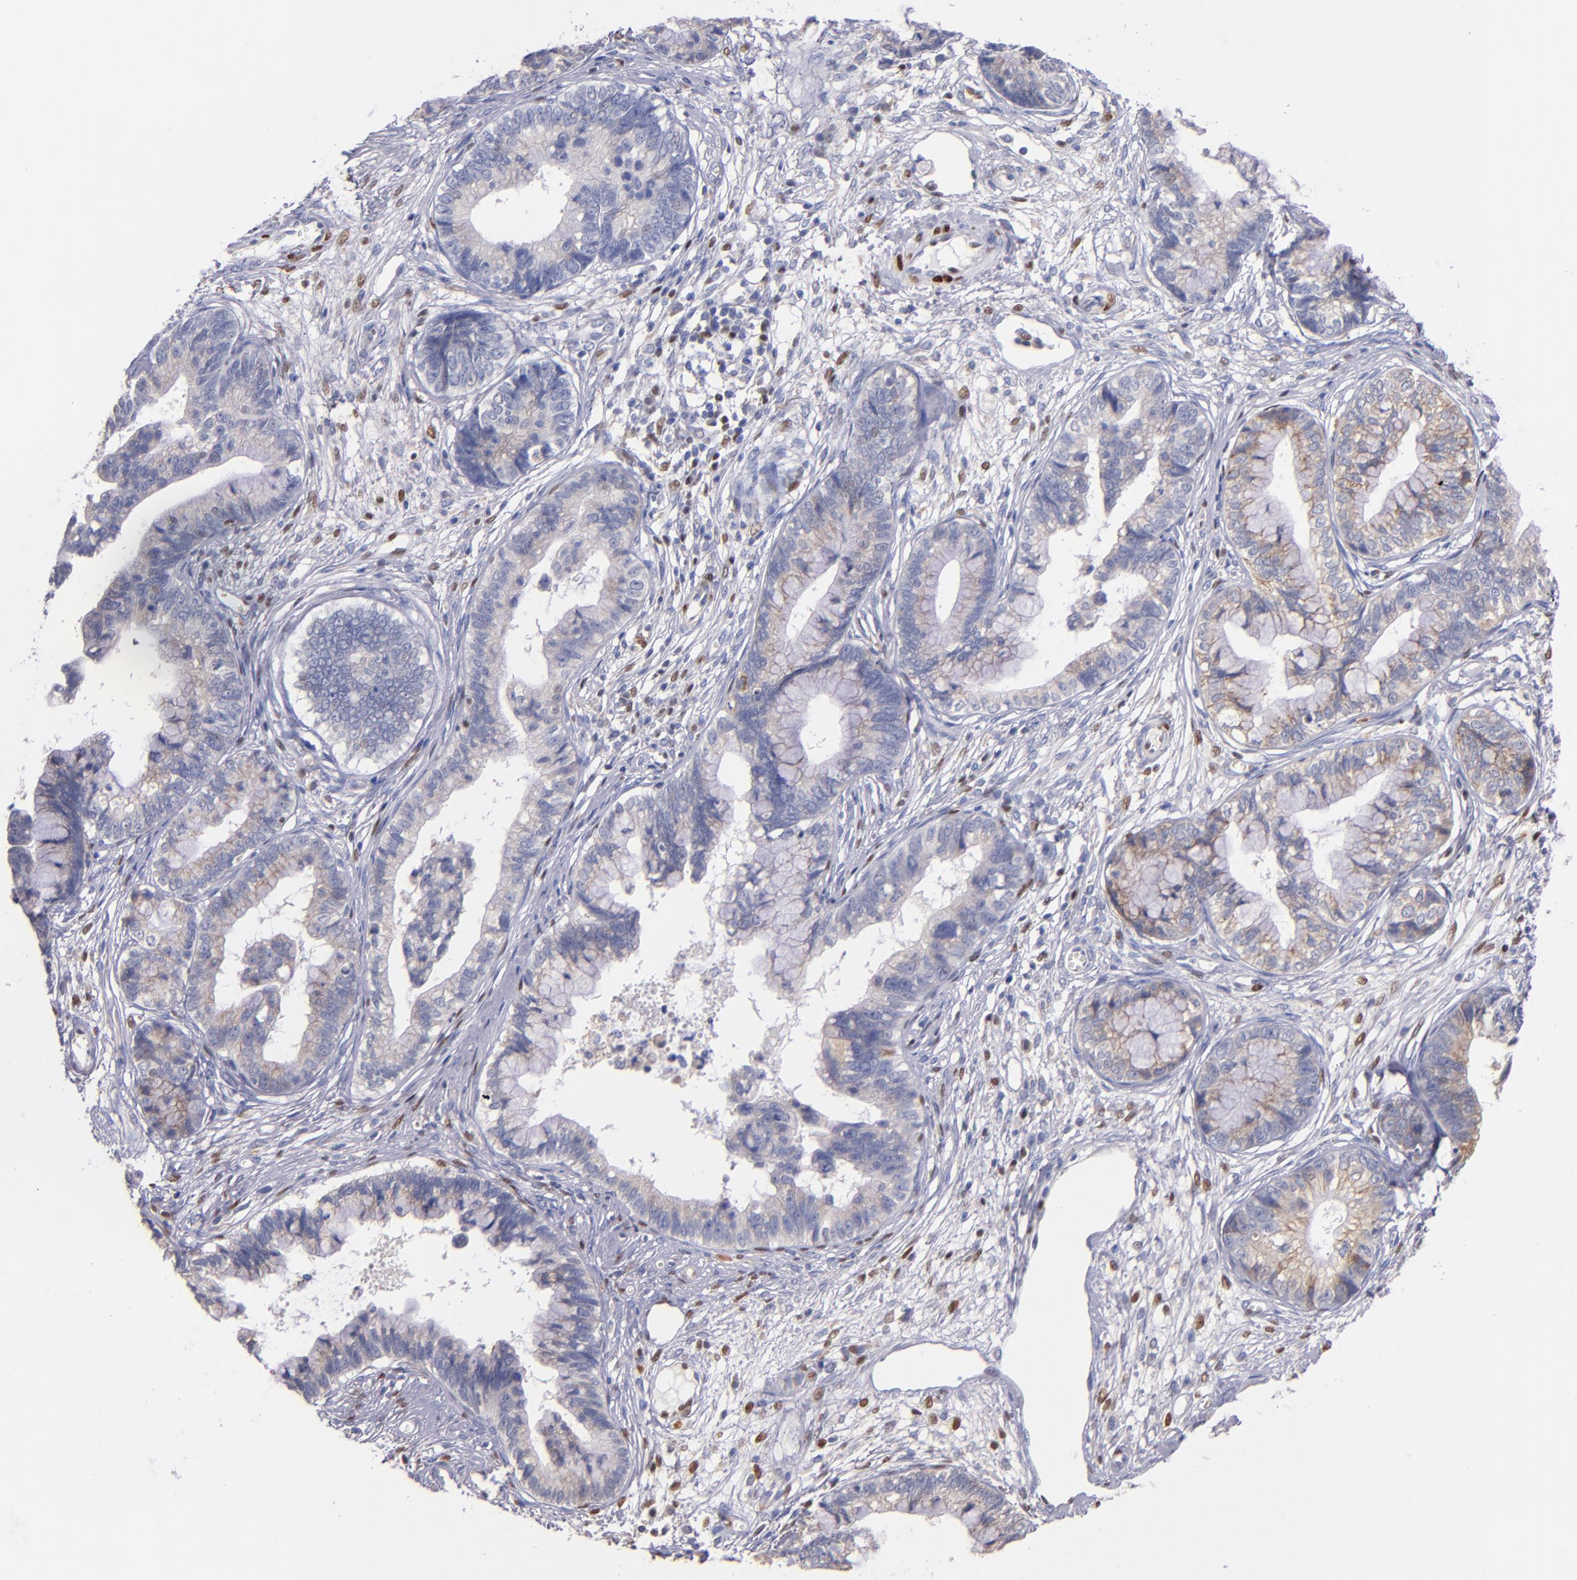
{"staining": {"intensity": "negative", "quantity": "none", "location": "none"}, "tissue": "cervical cancer", "cell_type": "Tumor cells", "image_type": "cancer", "snomed": [{"axis": "morphology", "description": "Adenocarcinoma, NOS"}, {"axis": "topography", "description": "Cervix"}], "caption": "Immunohistochemistry of human adenocarcinoma (cervical) shows no staining in tumor cells.", "gene": "SRF", "patient": {"sex": "female", "age": 44}}